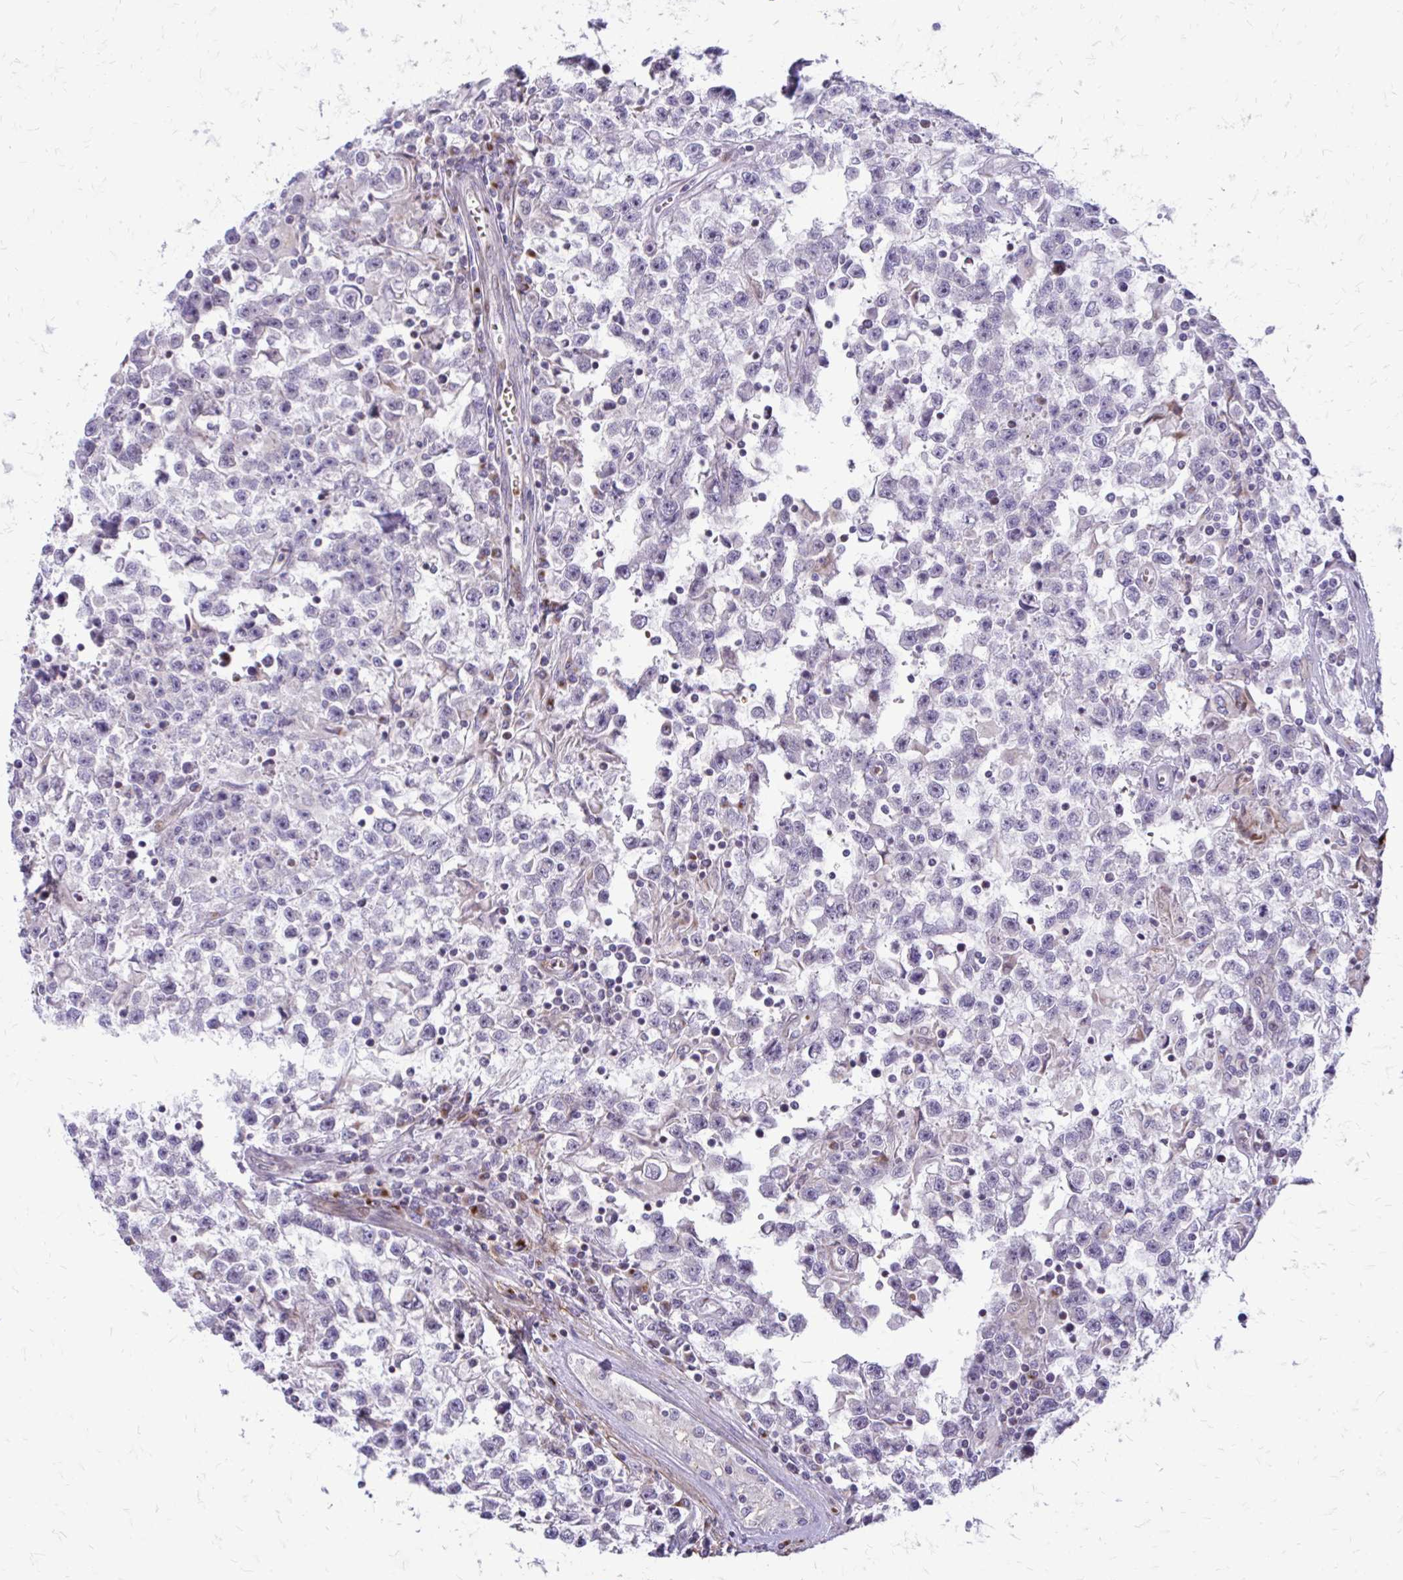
{"staining": {"intensity": "negative", "quantity": "none", "location": "none"}, "tissue": "testis cancer", "cell_type": "Tumor cells", "image_type": "cancer", "snomed": [{"axis": "morphology", "description": "Seminoma, NOS"}, {"axis": "topography", "description": "Testis"}], "caption": "Testis seminoma was stained to show a protein in brown. There is no significant staining in tumor cells. Nuclei are stained in blue.", "gene": "FUNDC2", "patient": {"sex": "male", "age": 31}}